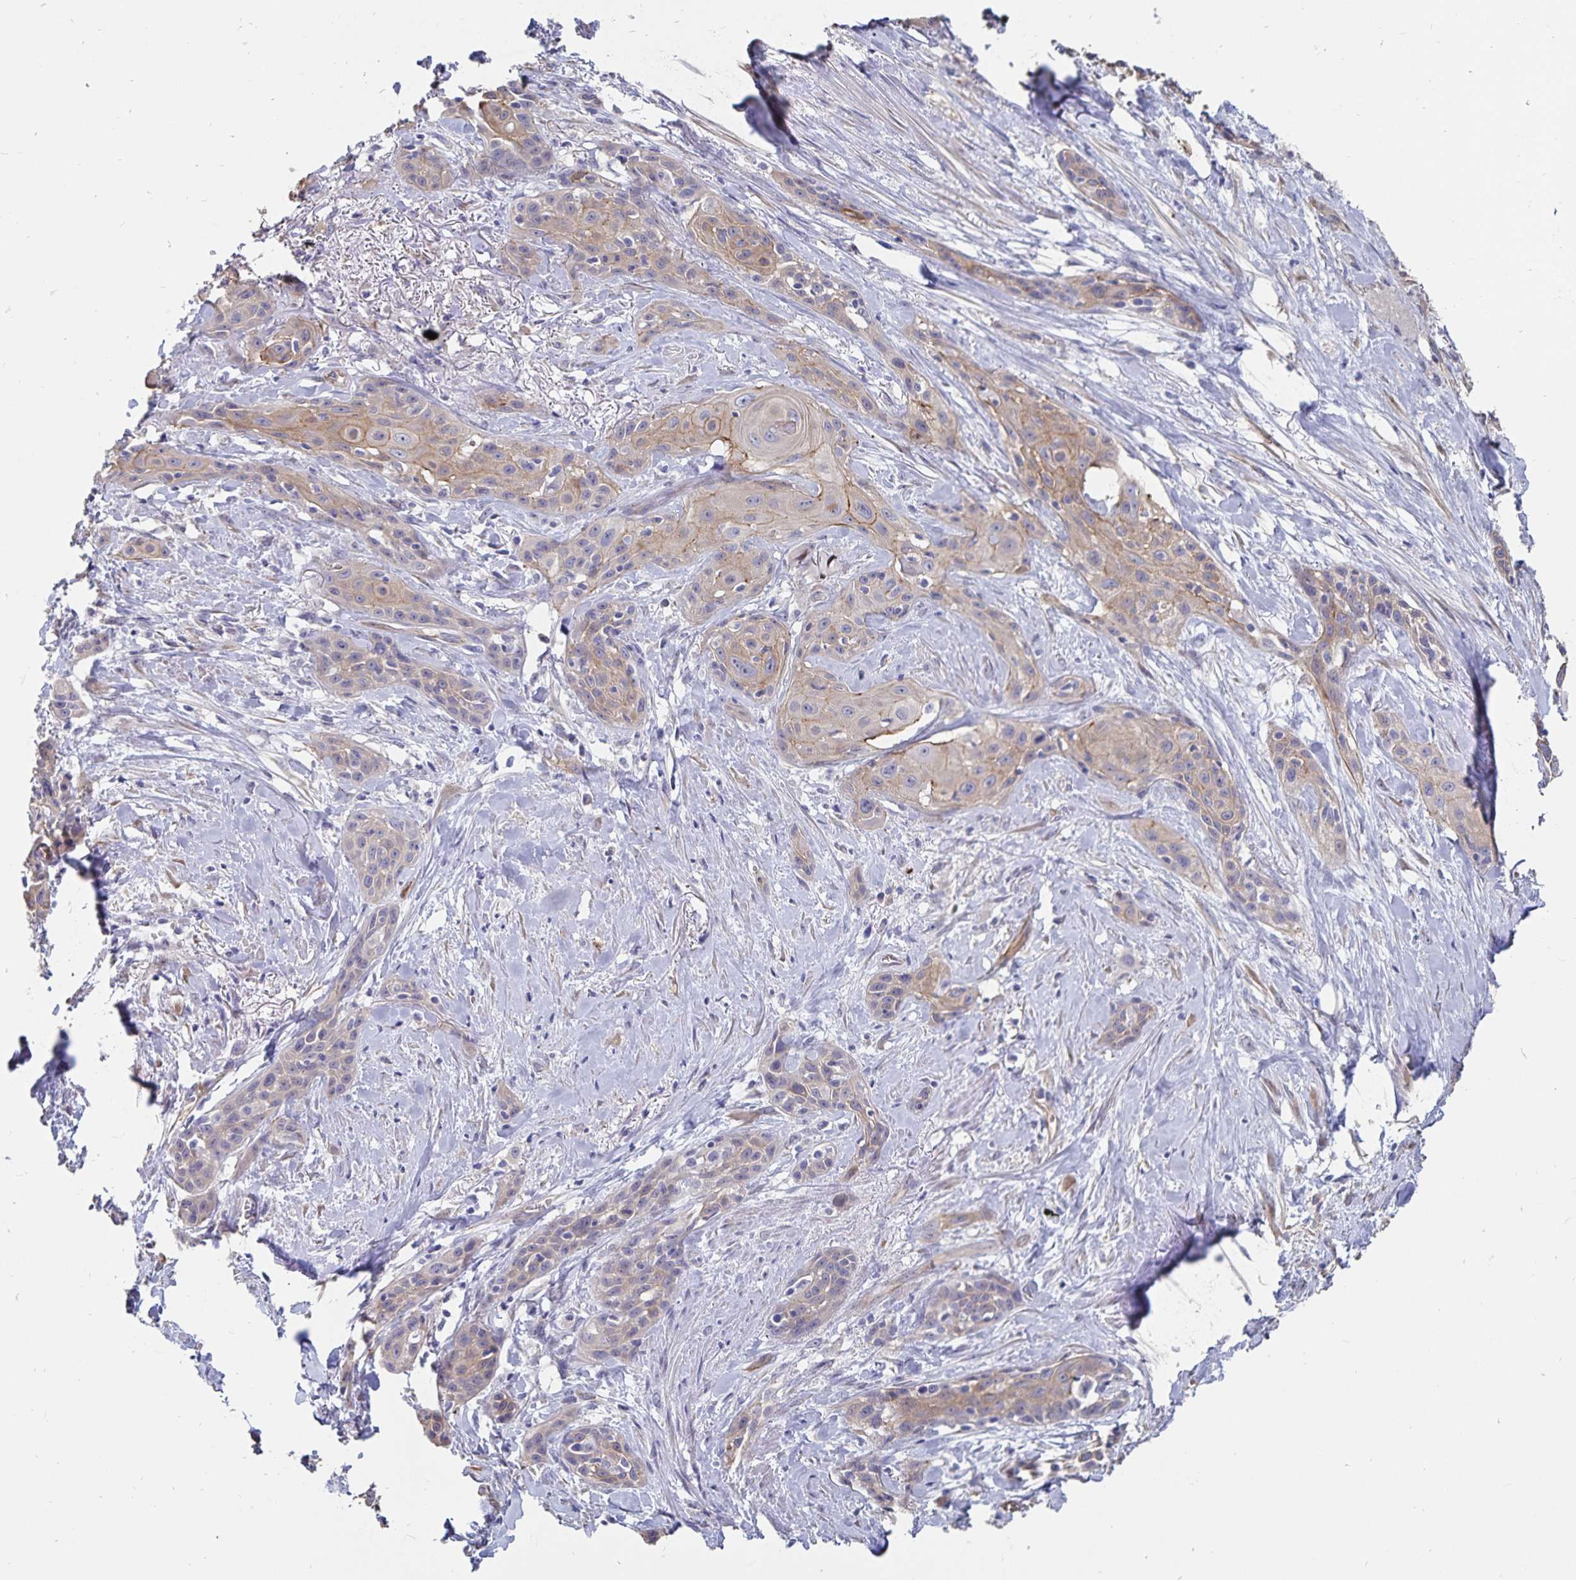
{"staining": {"intensity": "weak", "quantity": ">75%", "location": "cytoplasmic/membranous"}, "tissue": "skin cancer", "cell_type": "Tumor cells", "image_type": "cancer", "snomed": [{"axis": "morphology", "description": "Squamous cell carcinoma, NOS"}, {"axis": "topography", "description": "Skin"}, {"axis": "topography", "description": "Anal"}], "caption": "Weak cytoplasmic/membranous expression is present in about >75% of tumor cells in skin squamous cell carcinoma. (Brightfield microscopy of DAB IHC at high magnification).", "gene": "SSTR1", "patient": {"sex": "male", "age": 64}}